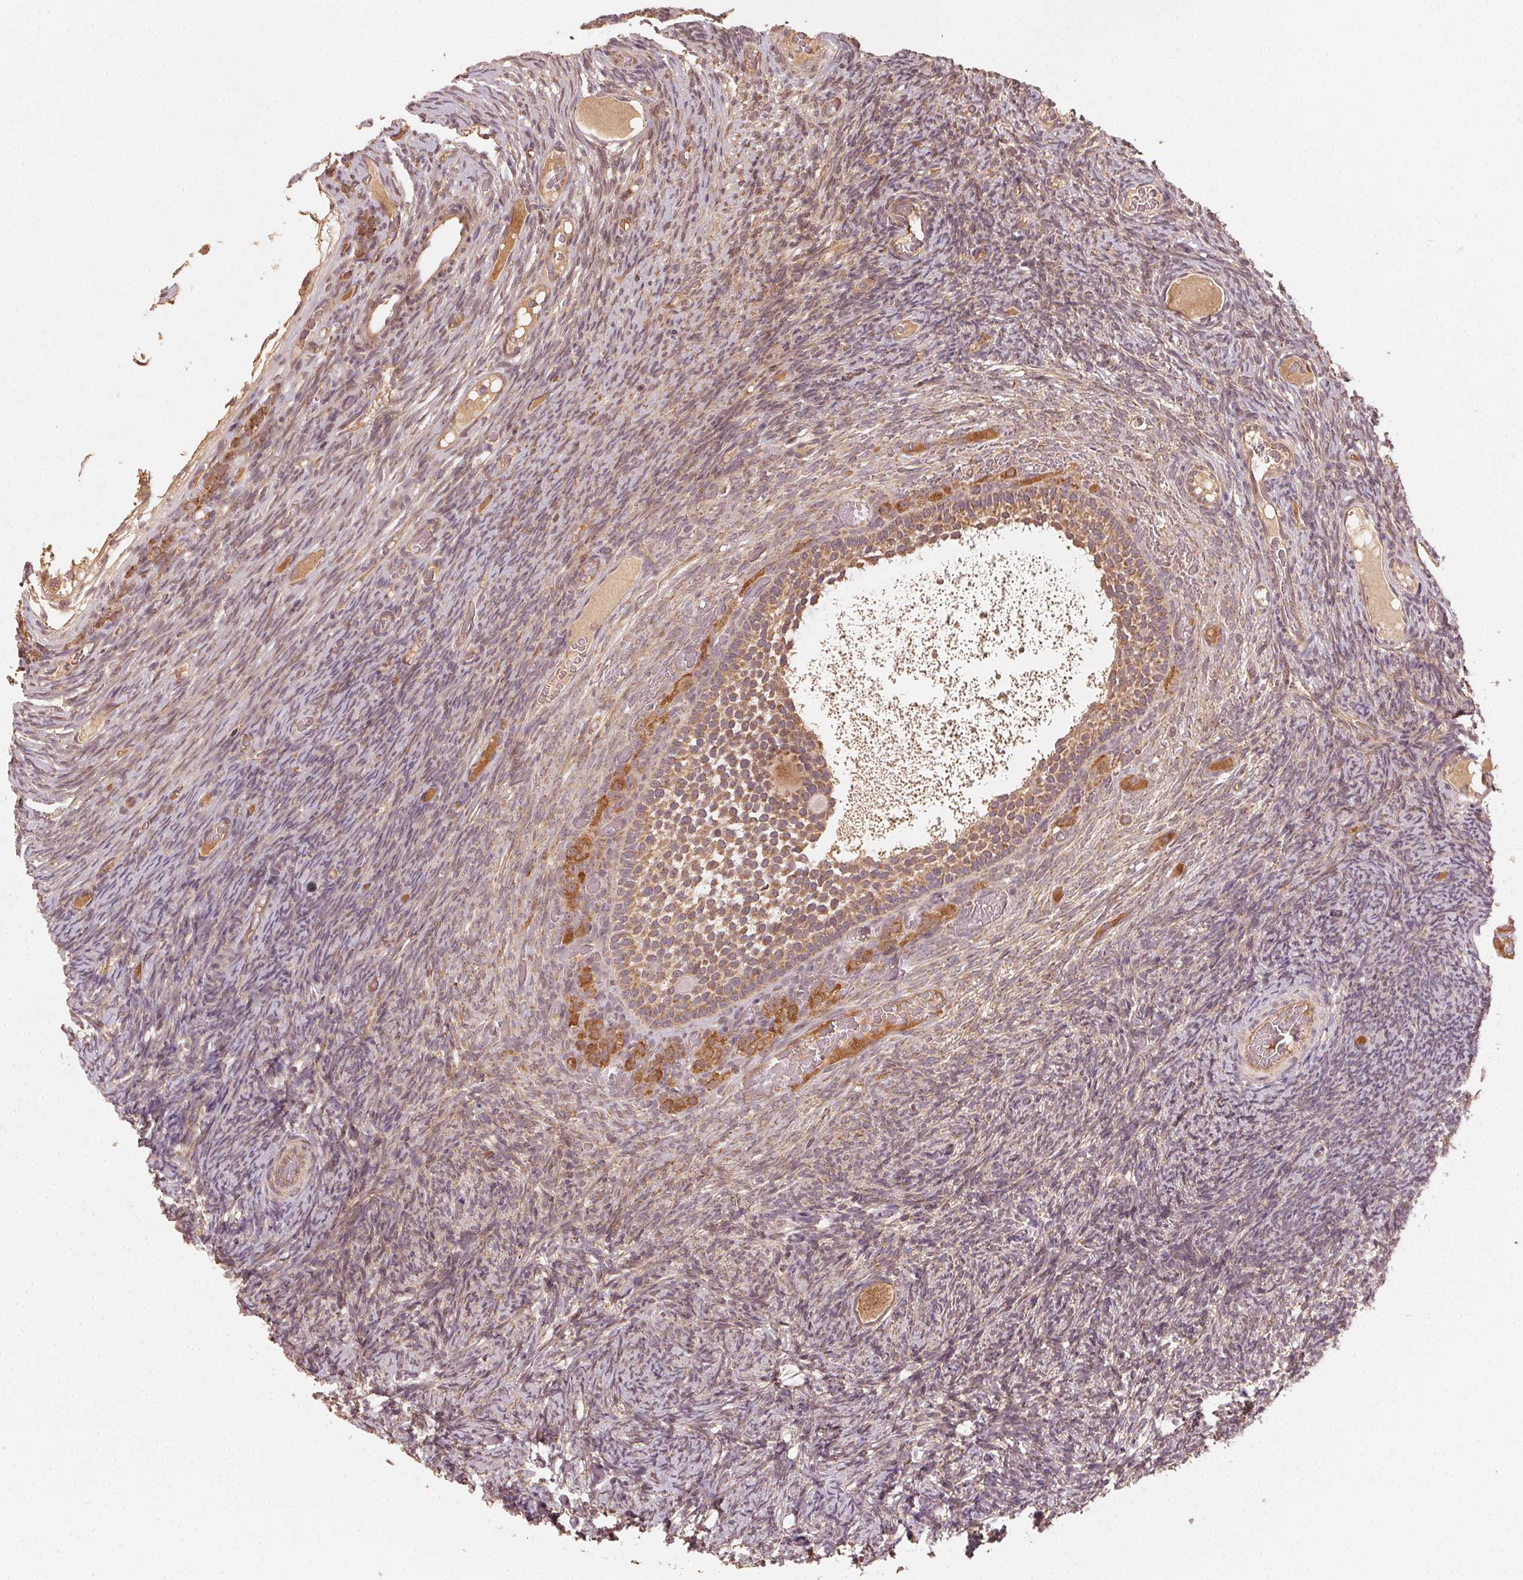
{"staining": {"intensity": "weak", "quantity": ">75%", "location": "cytoplasmic/membranous"}, "tissue": "ovary", "cell_type": "Follicle cells", "image_type": "normal", "snomed": [{"axis": "morphology", "description": "Normal tissue, NOS"}, {"axis": "topography", "description": "Ovary"}], "caption": "A histopathology image showing weak cytoplasmic/membranous staining in about >75% of follicle cells in unremarkable ovary, as visualized by brown immunohistochemical staining.", "gene": "WBP2", "patient": {"sex": "female", "age": 34}}